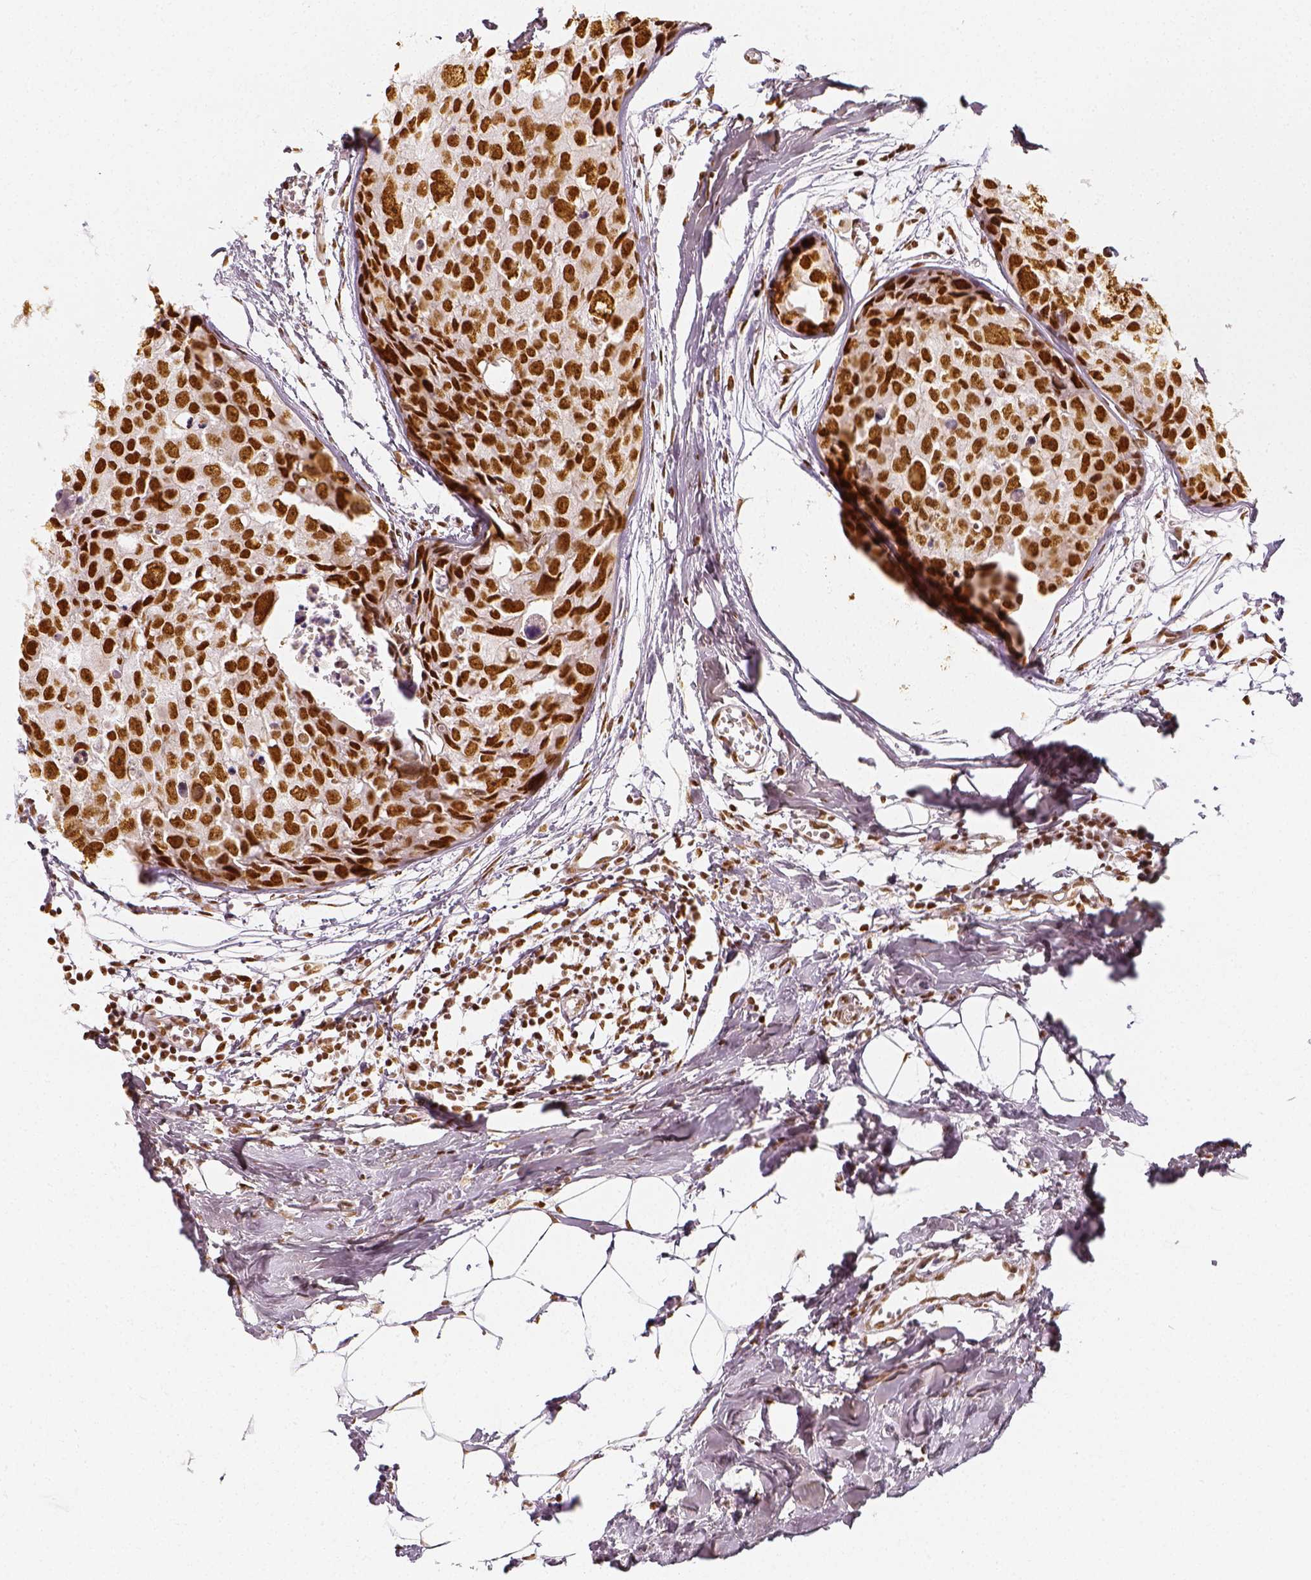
{"staining": {"intensity": "strong", "quantity": ">75%", "location": "nuclear"}, "tissue": "breast cancer", "cell_type": "Tumor cells", "image_type": "cancer", "snomed": [{"axis": "morphology", "description": "Duct carcinoma"}, {"axis": "topography", "description": "Breast"}], "caption": "This photomicrograph exhibits IHC staining of human breast cancer, with high strong nuclear staining in approximately >75% of tumor cells.", "gene": "KDM5B", "patient": {"sex": "female", "age": 38}}